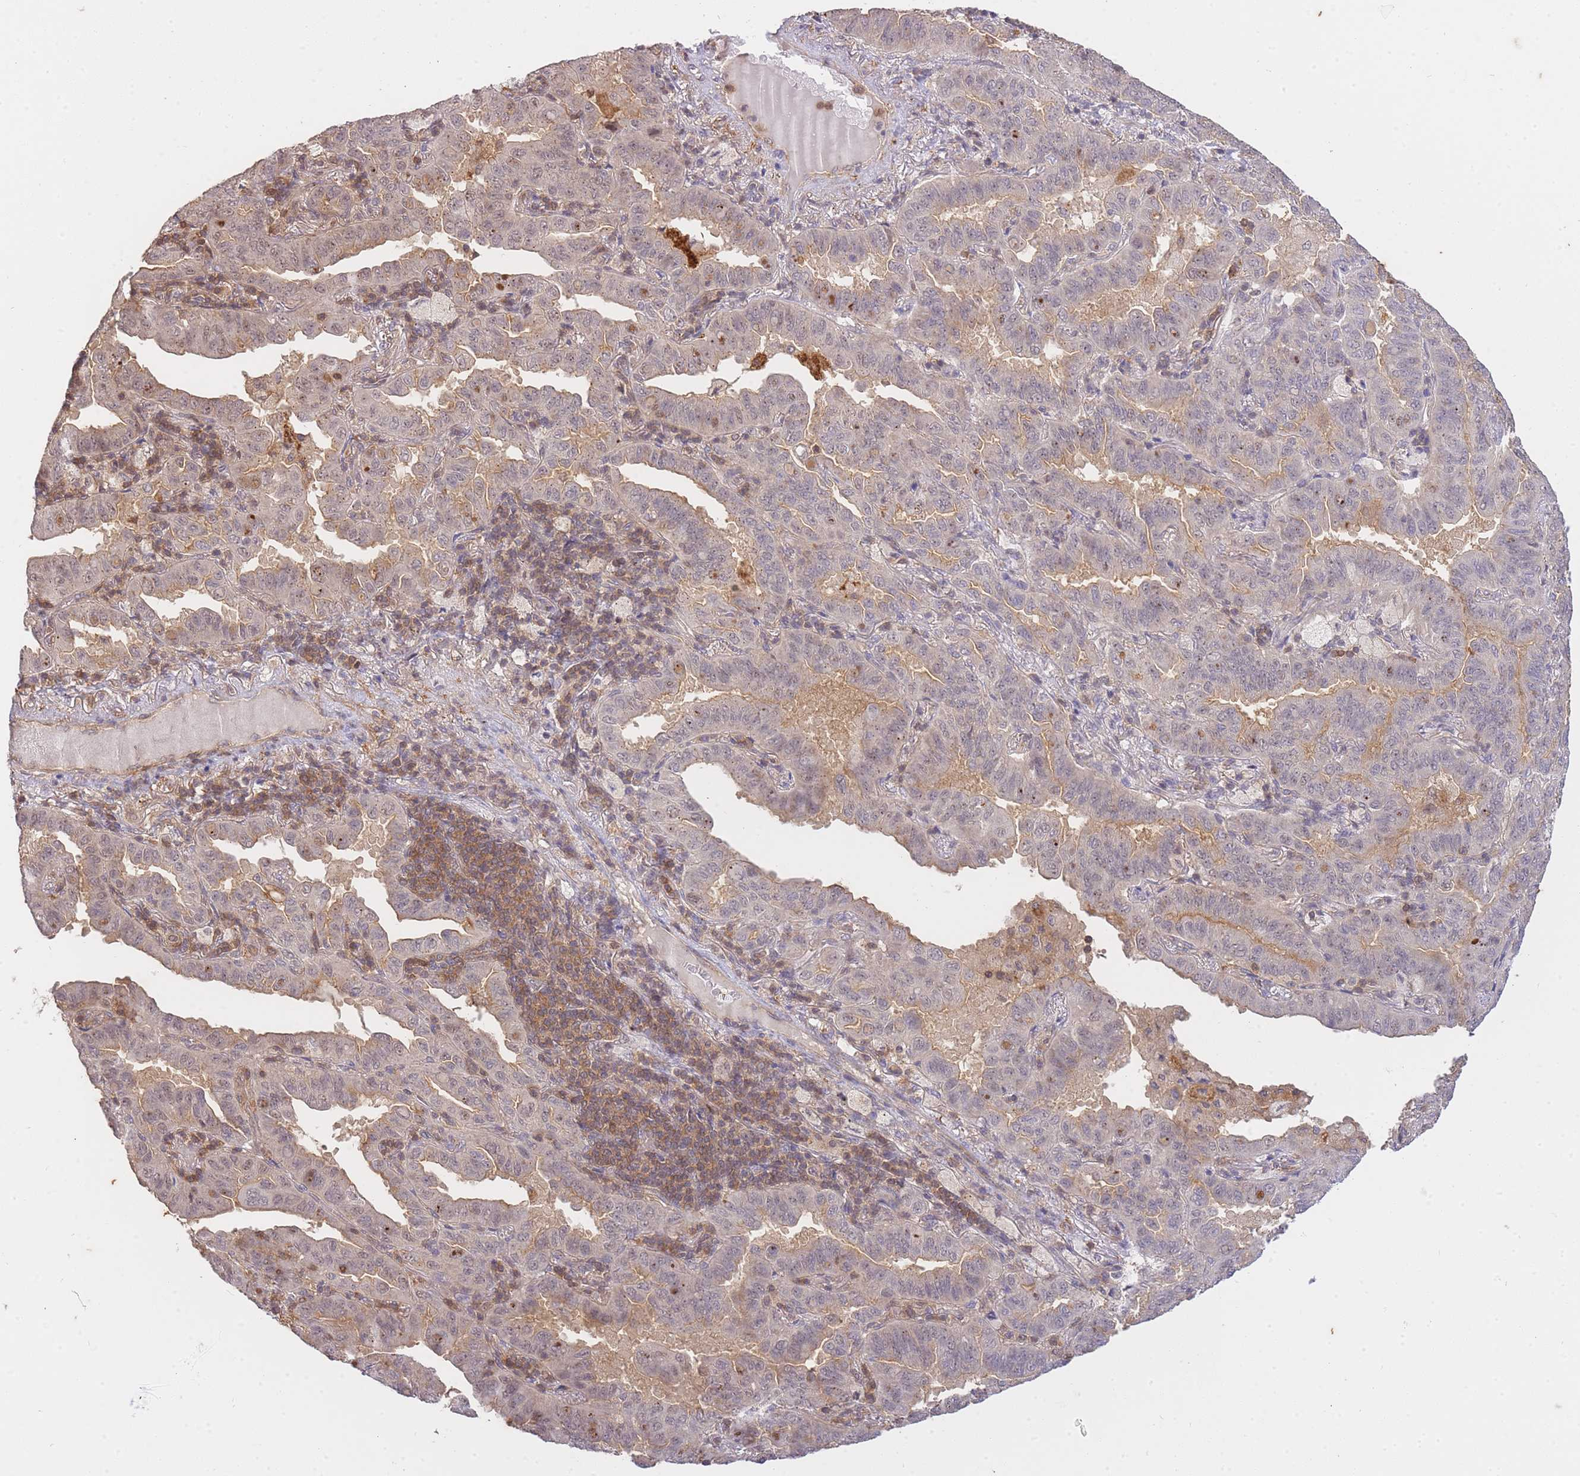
{"staining": {"intensity": "weak", "quantity": "25%-75%", "location": "cytoplasmic/membranous,nuclear"}, "tissue": "lung cancer", "cell_type": "Tumor cells", "image_type": "cancer", "snomed": [{"axis": "morphology", "description": "Adenocarcinoma, NOS"}, {"axis": "topography", "description": "Lung"}], "caption": "An IHC histopathology image of neoplastic tissue is shown. Protein staining in brown shows weak cytoplasmic/membranous and nuclear positivity in lung adenocarcinoma within tumor cells.", "gene": "ST8SIA4", "patient": {"sex": "male", "age": 64}}